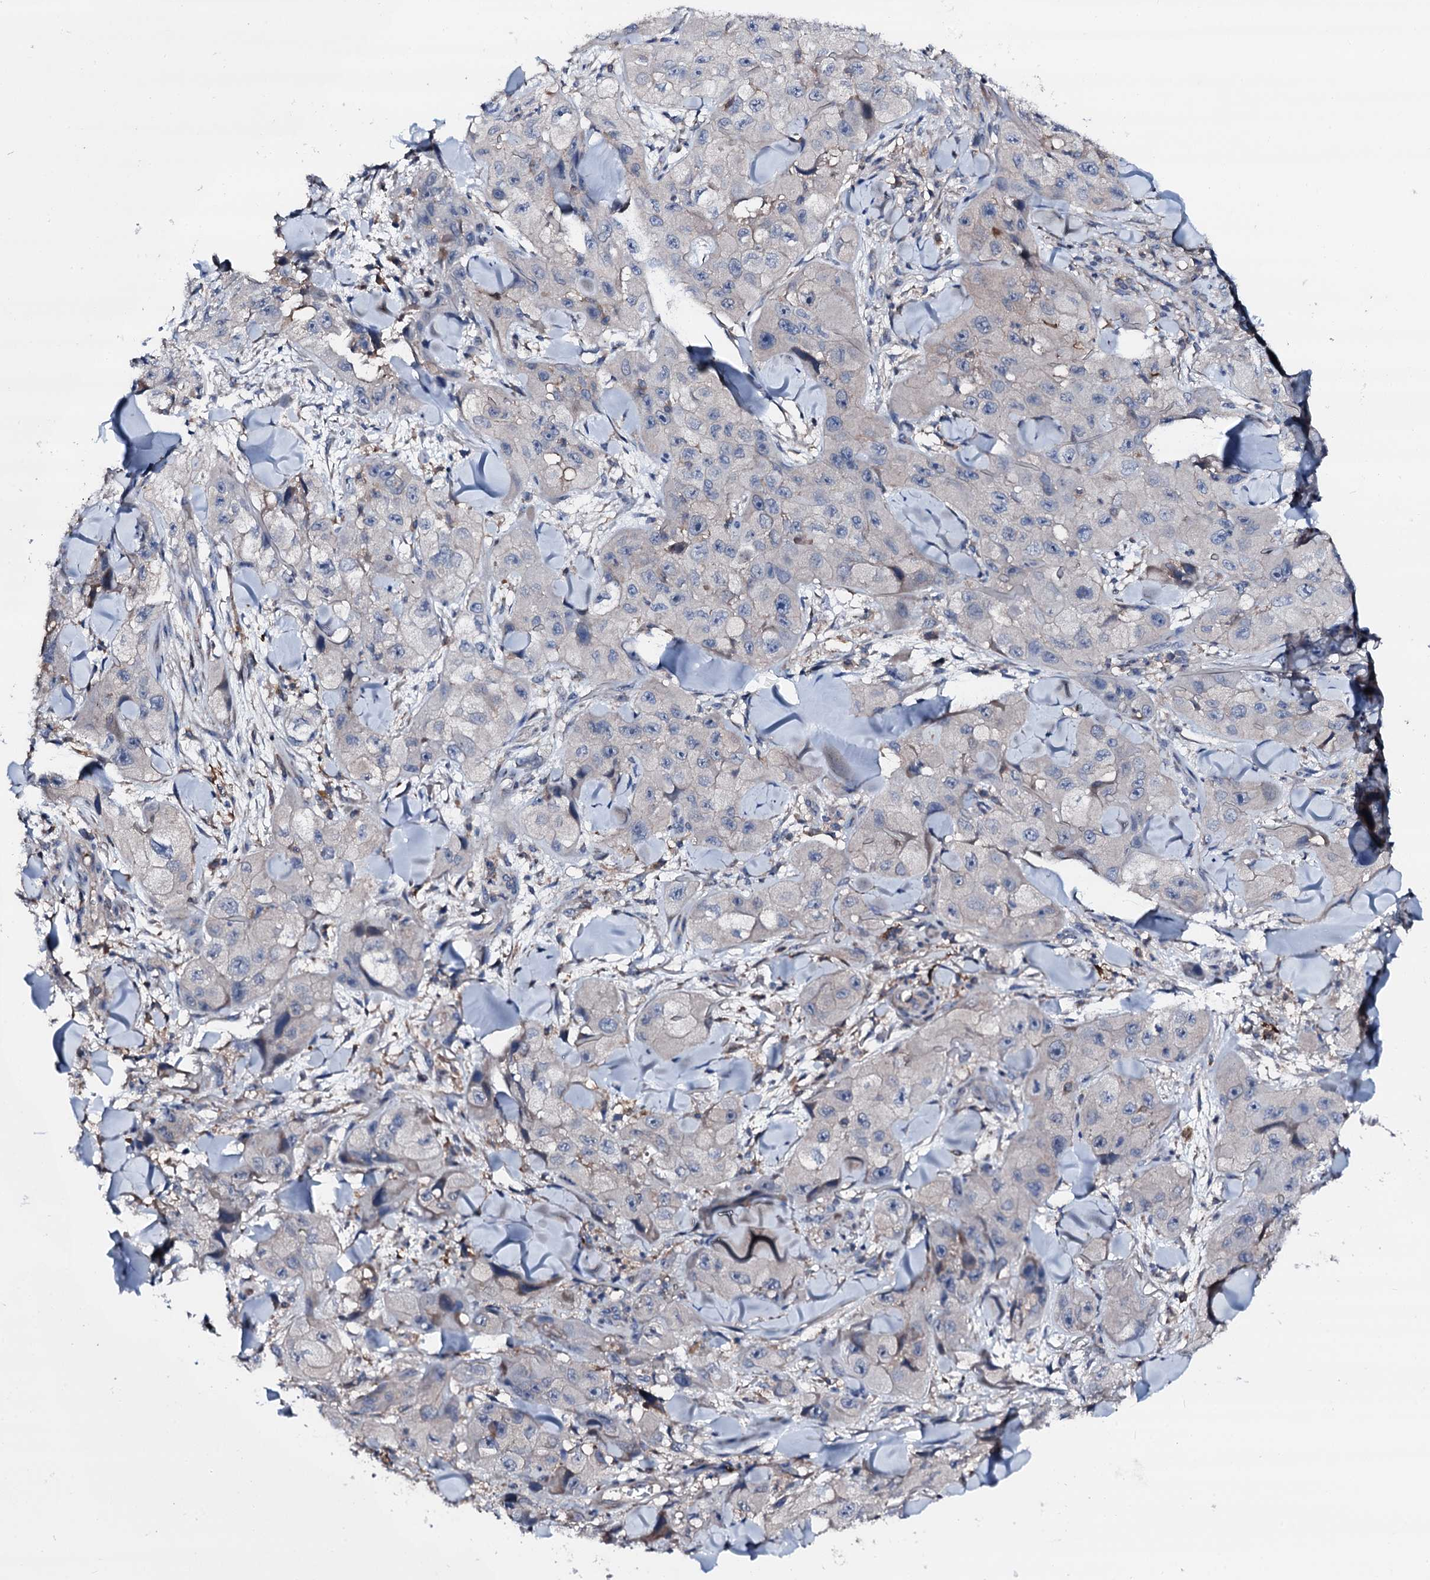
{"staining": {"intensity": "negative", "quantity": "none", "location": "none"}, "tissue": "skin cancer", "cell_type": "Tumor cells", "image_type": "cancer", "snomed": [{"axis": "morphology", "description": "Squamous cell carcinoma, NOS"}, {"axis": "topography", "description": "Skin"}, {"axis": "topography", "description": "Subcutis"}], "caption": "An image of skin cancer (squamous cell carcinoma) stained for a protein shows no brown staining in tumor cells.", "gene": "TRAFD1", "patient": {"sex": "male", "age": 73}}